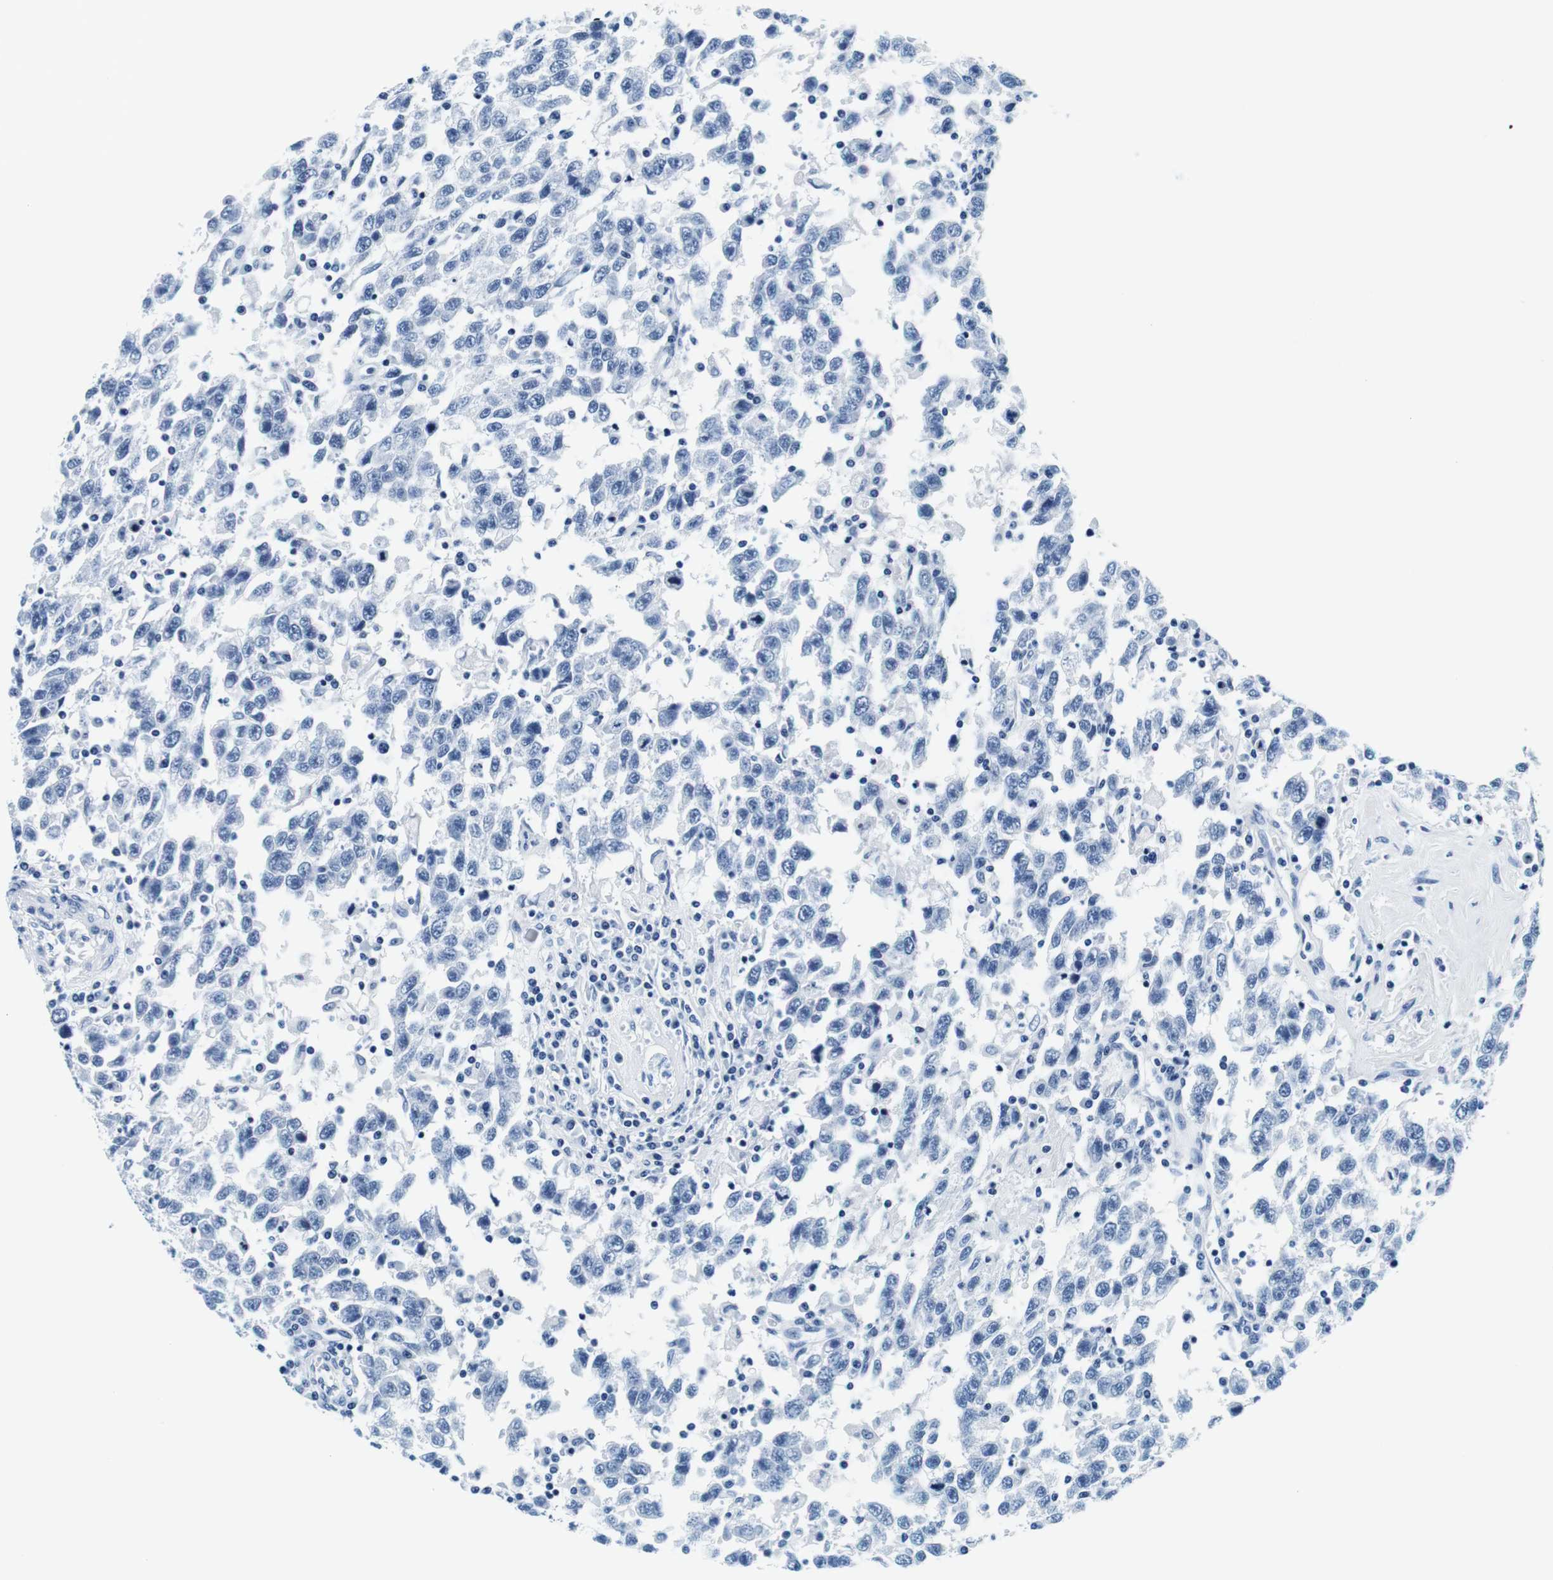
{"staining": {"intensity": "negative", "quantity": "none", "location": "none"}, "tissue": "testis cancer", "cell_type": "Tumor cells", "image_type": "cancer", "snomed": [{"axis": "morphology", "description": "Seminoma, NOS"}, {"axis": "topography", "description": "Testis"}], "caption": "Immunohistochemistry photomicrograph of human seminoma (testis) stained for a protein (brown), which exhibits no staining in tumor cells.", "gene": "ELANE", "patient": {"sex": "male", "age": 41}}